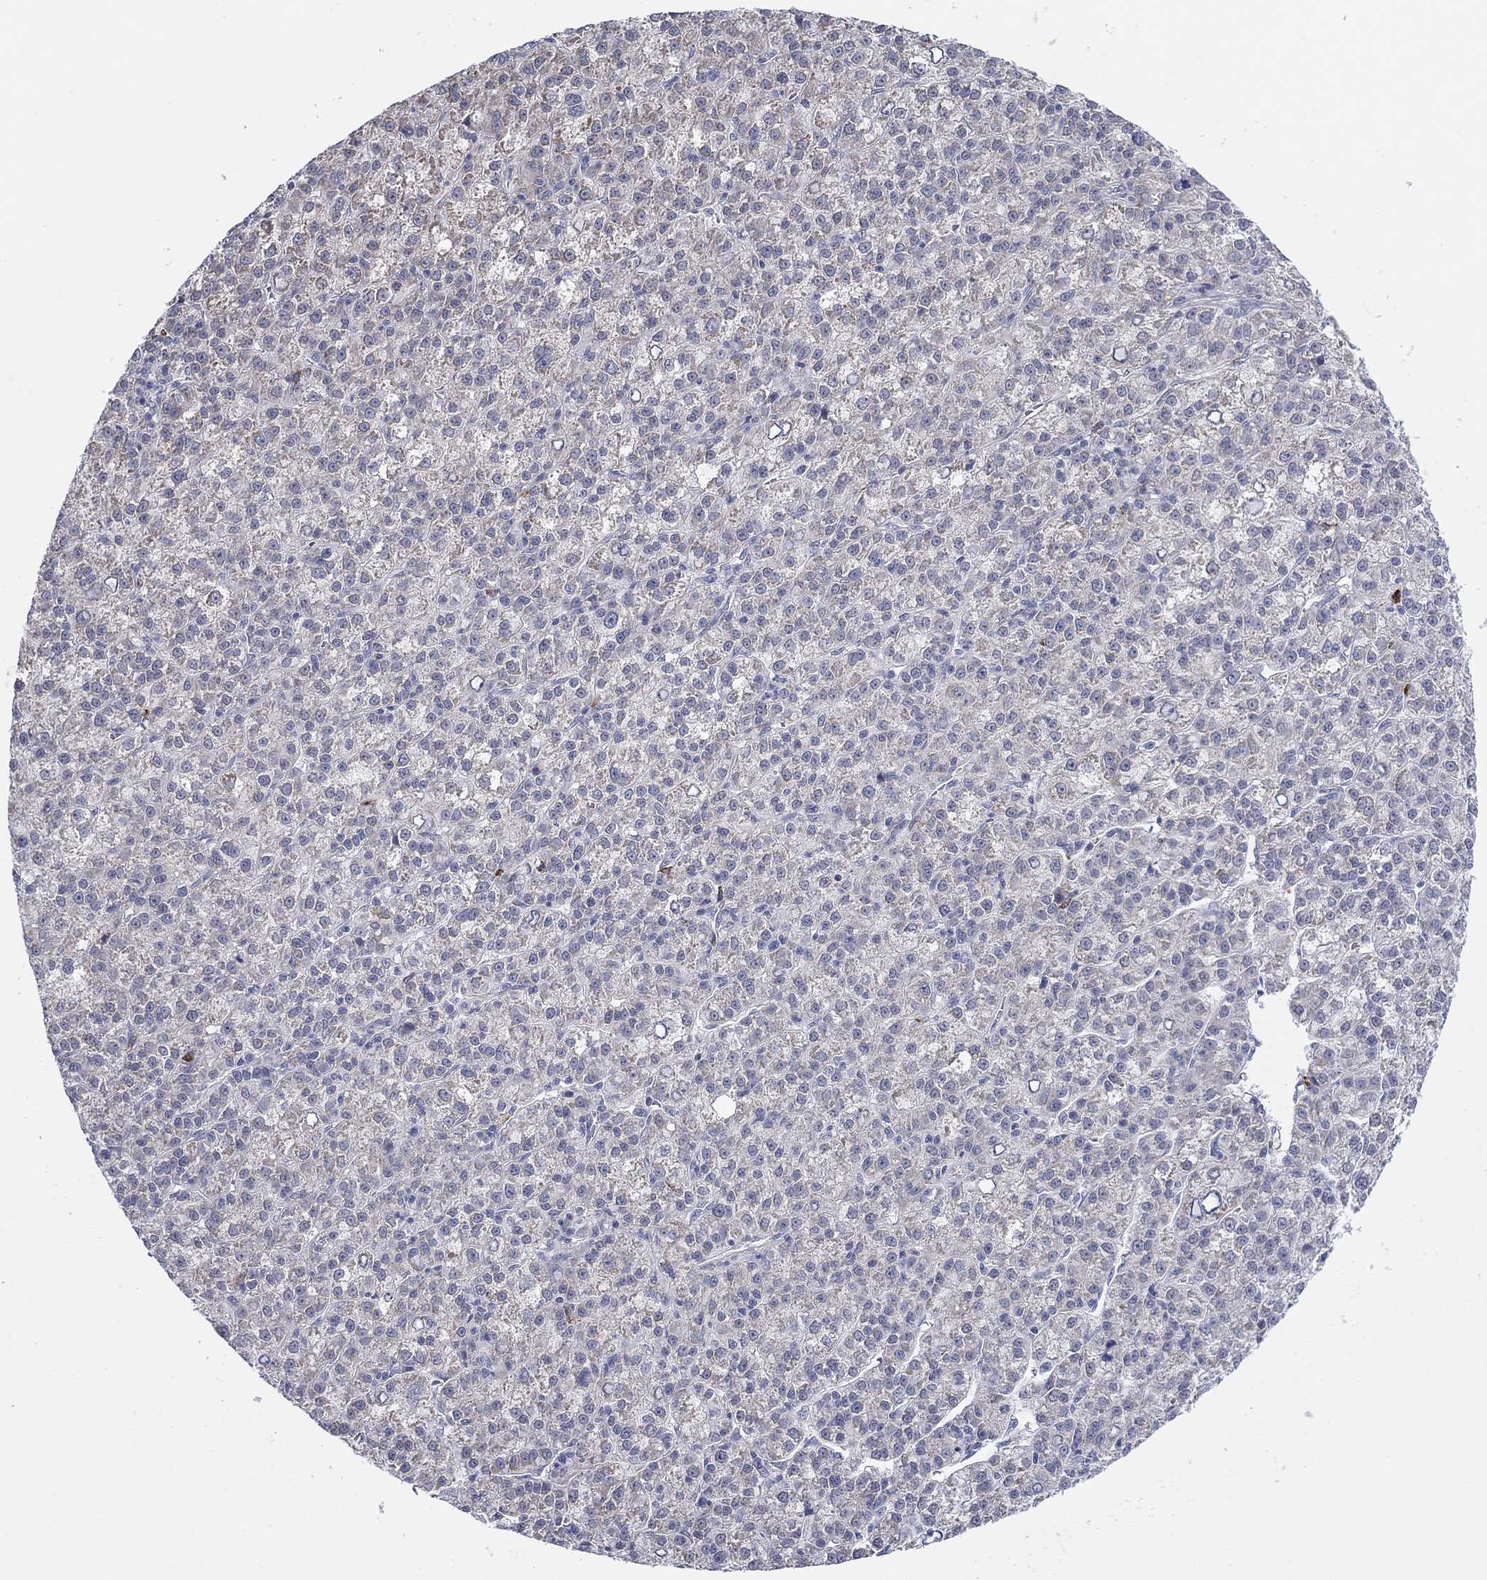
{"staining": {"intensity": "negative", "quantity": "none", "location": "none"}, "tissue": "liver cancer", "cell_type": "Tumor cells", "image_type": "cancer", "snomed": [{"axis": "morphology", "description": "Carcinoma, Hepatocellular, NOS"}, {"axis": "topography", "description": "Liver"}], "caption": "This is a image of IHC staining of liver cancer (hepatocellular carcinoma), which shows no expression in tumor cells.", "gene": "MTRFR", "patient": {"sex": "female", "age": 60}}